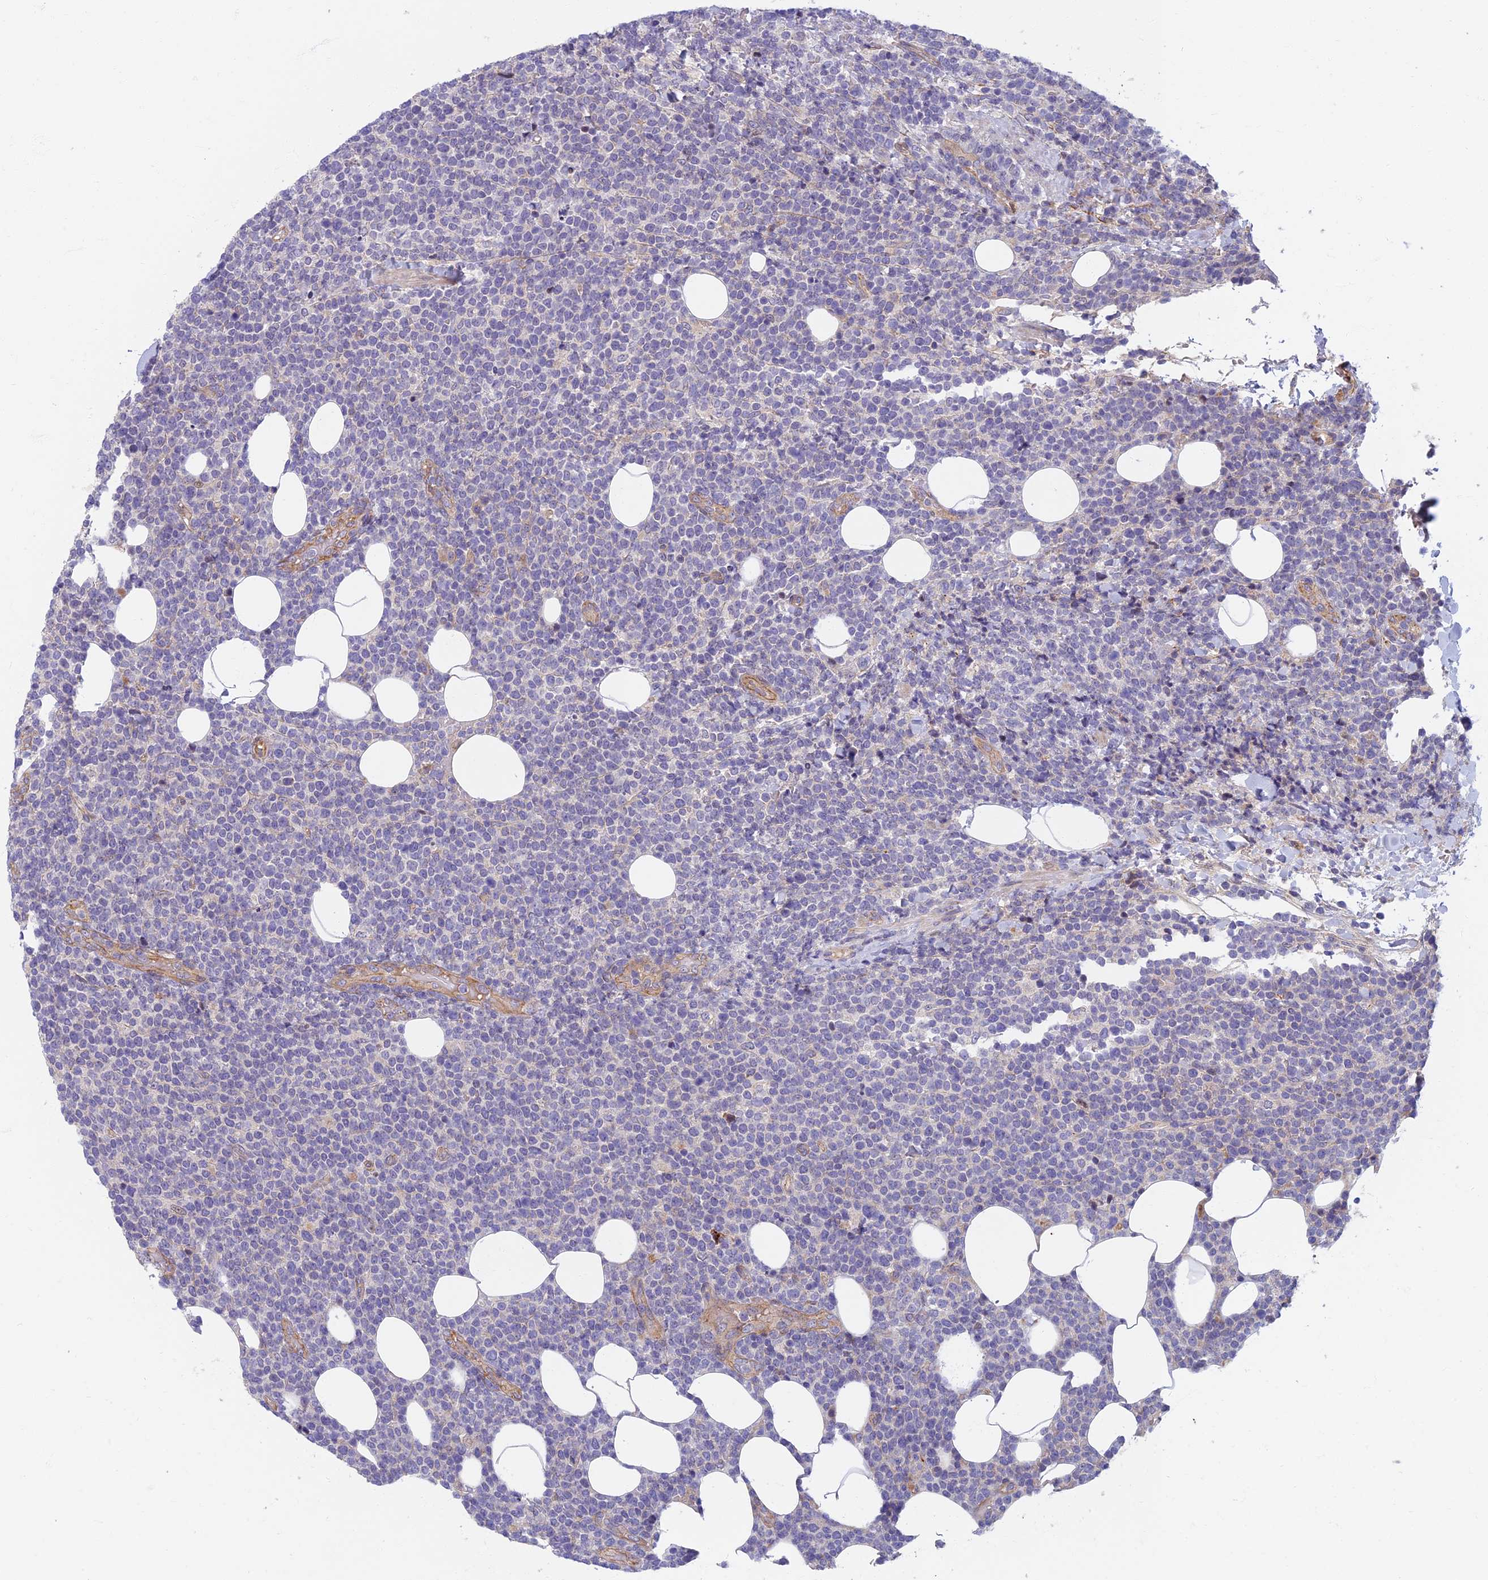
{"staining": {"intensity": "negative", "quantity": "none", "location": "none"}, "tissue": "lymphoma", "cell_type": "Tumor cells", "image_type": "cancer", "snomed": [{"axis": "morphology", "description": "Malignant lymphoma, non-Hodgkin's type, High grade"}, {"axis": "topography", "description": "Lymph node"}], "caption": "Tumor cells are negative for brown protein staining in lymphoma. The staining is performed using DAB brown chromogen with nuclei counter-stained in using hematoxylin.", "gene": "RHBDL2", "patient": {"sex": "male", "age": 61}}